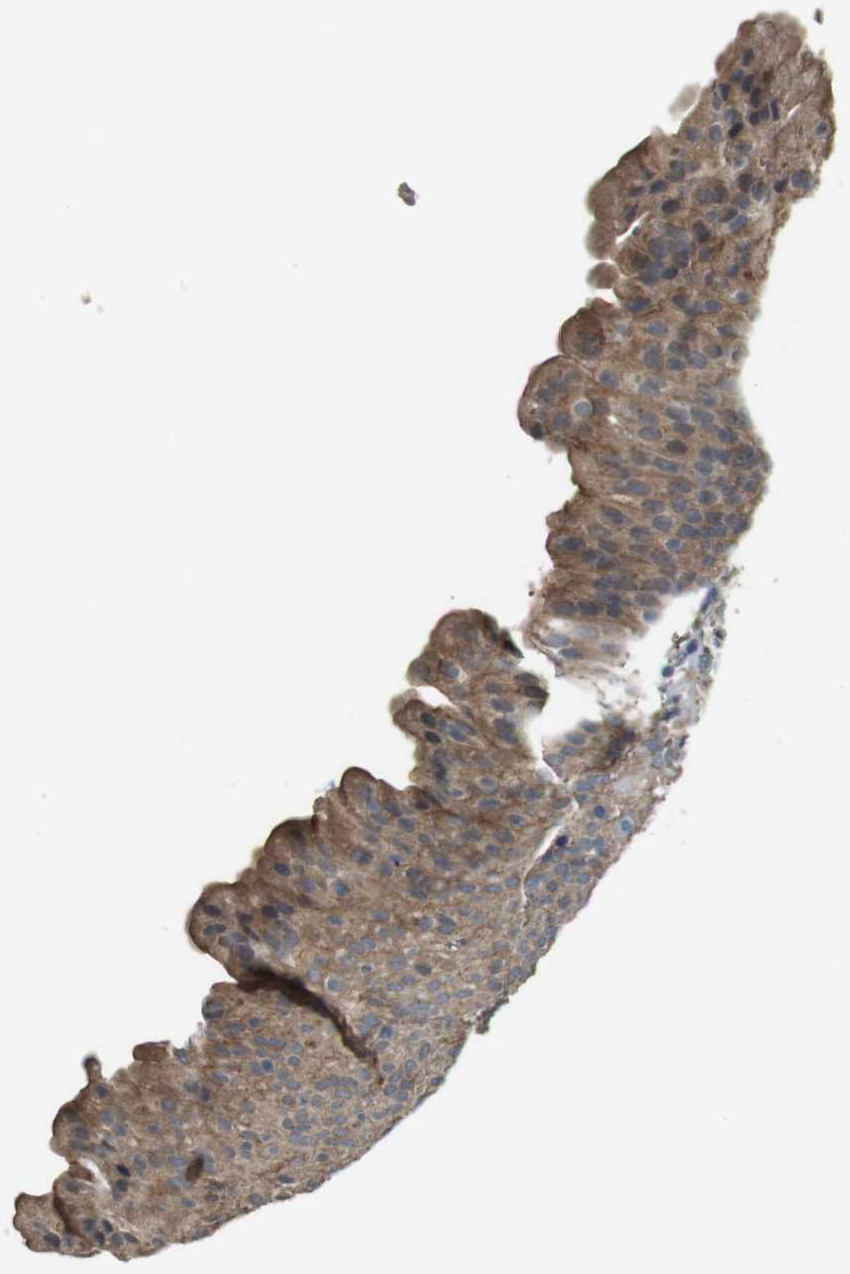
{"staining": {"intensity": "moderate", "quantity": ">75%", "location": "cytoplasmic/membranous"}, "tissue": "urinary bladder", "cell_type": "Urothelial cells", "image_type": "normal", "snomed": [{"axis": "morphology", "description": "Normal tissue, NOS"}, {"axis": "topography", "description": "Urinary bladder"}], "caption": "This photomicrograph shows immunohistochemistry (IHC) staining of unremarkable human urinary bladder, with medium moderate cytoplasmic/membranous expression in about >75% of urothelial cells.", "gene": "CDC34", "patient": {"sex": "female", "age": 79}}